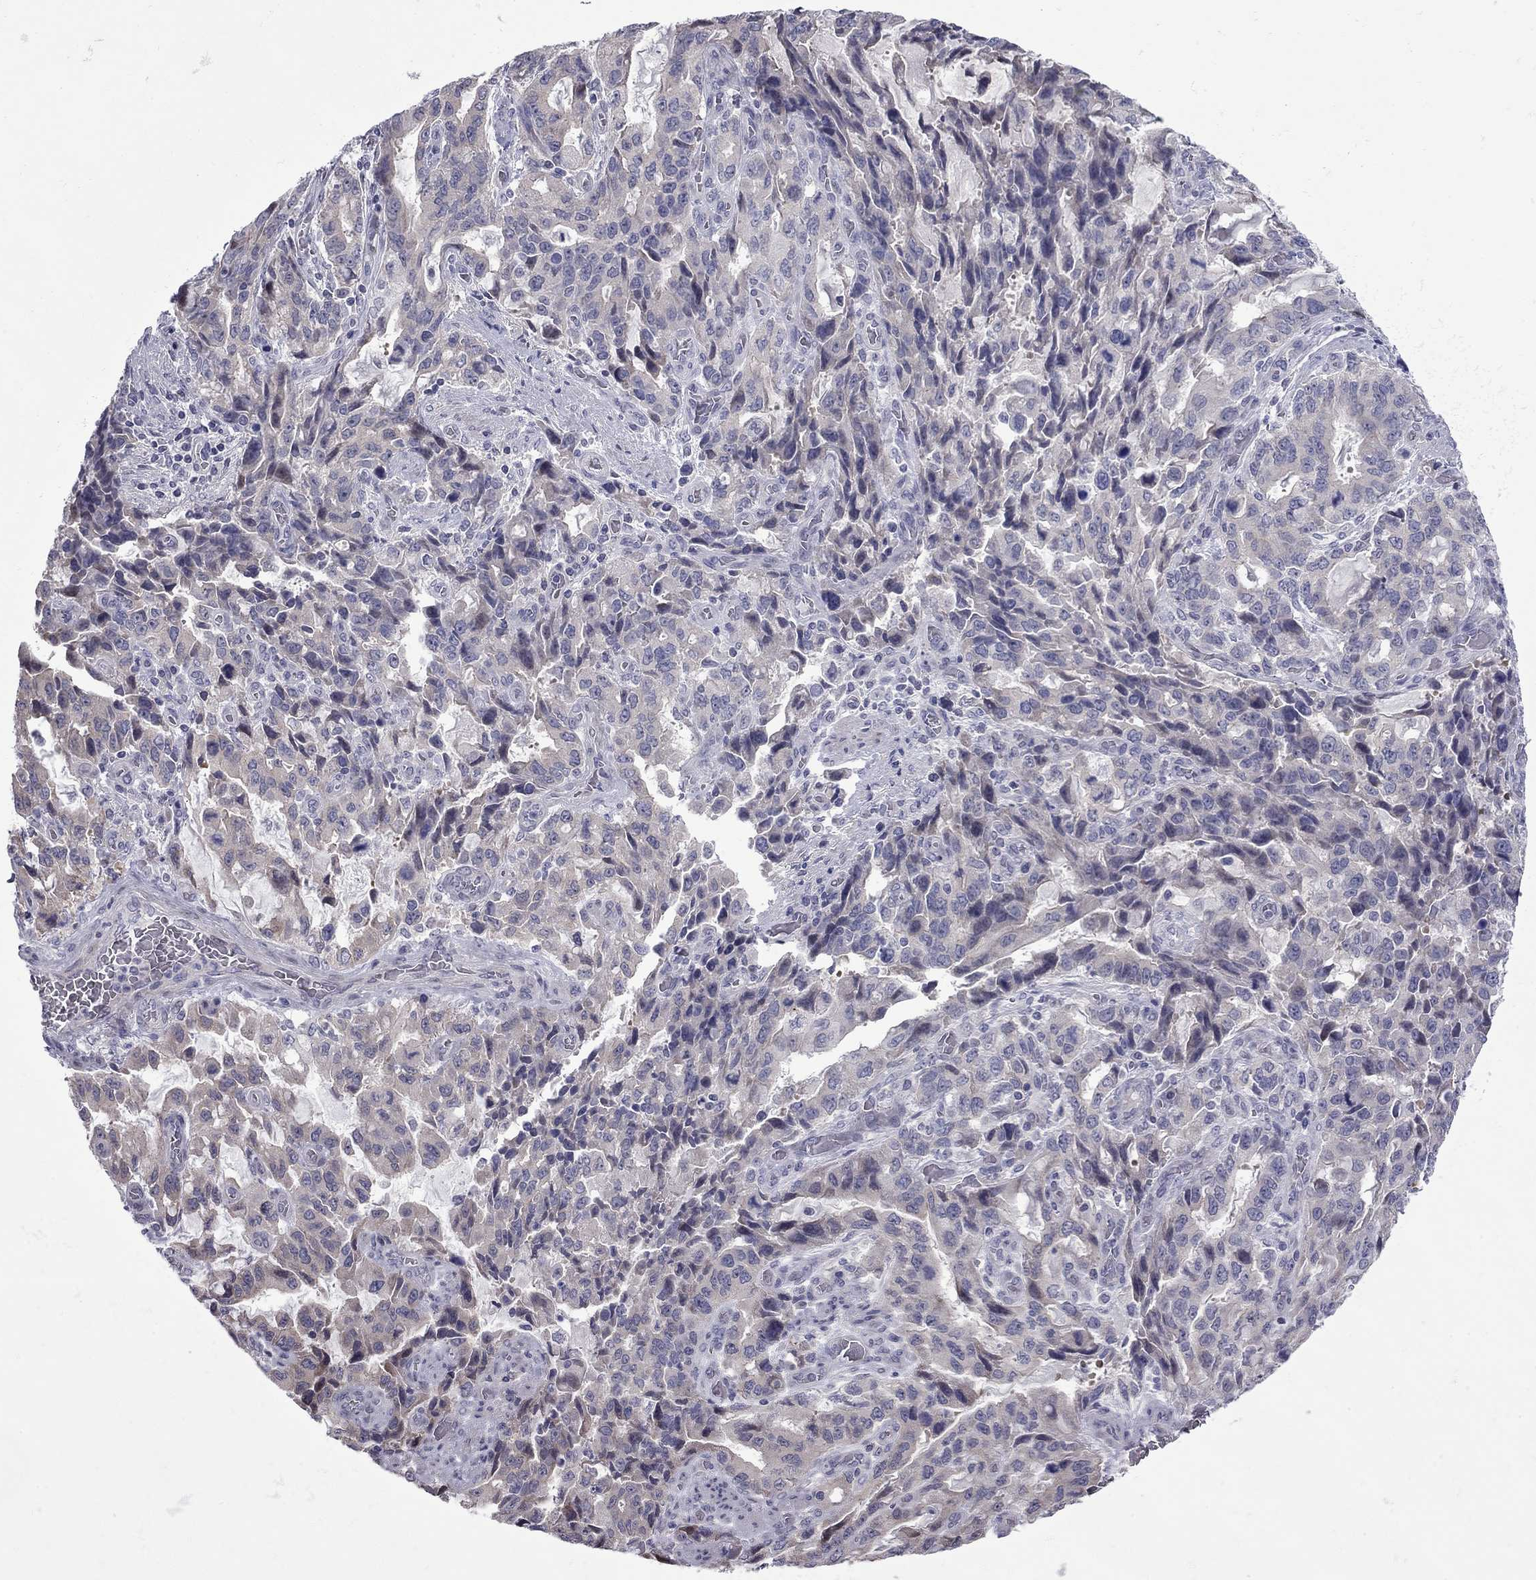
{"staining": {"intensity": "weak", "quantity": "<25%", "location": "cytoplasmic/membranous"}, "tissue": "stomach cancer", "cell_type": "Tumor cells", "image_type": "cancer", "snomed": [{"axis": "morphology", "description": "Adenocarcinoma, NOS"}, {"axis": "topography", "description": "Stomach, upper"}], "caption": "High magnification brightfield microscopy of stomach cancer (adenocarcinoma) stained with DAB (3,3'-diaminobenzidine) (brown) and counterstained with hematoxylin (blue): tumor cells show no significant positivity.", "gene": "NRARP", "patient": {"sex": "male", "age": 85}}